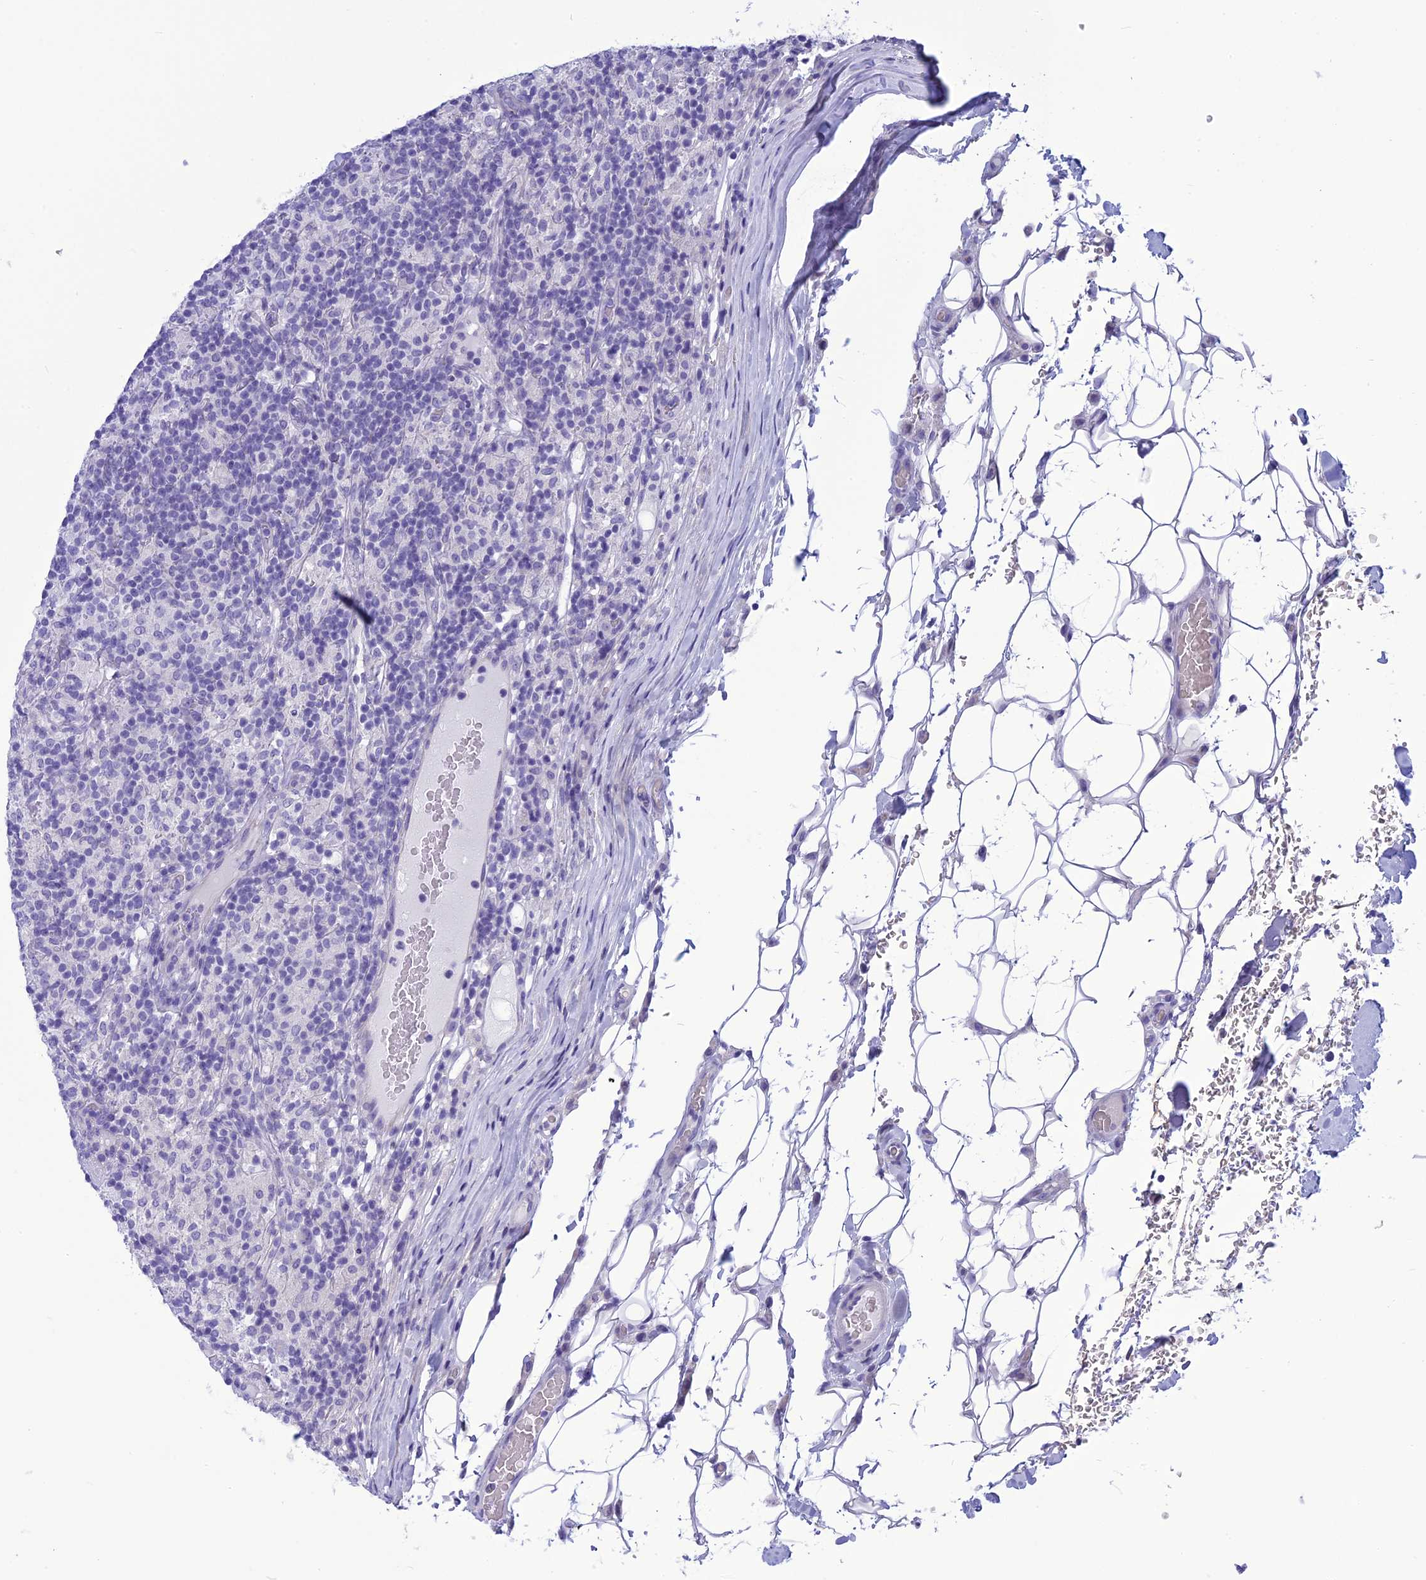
{"staining": {"intensity": "negative", "quantity": "none", "location": "none"}, "tissue": "lymphoma", "cell_type": "Tumor cells", "image_type": "cancer", "snomed": [{"axis": "morphology", "description": "Hodgkin's disease, NOS"}, {"axis": "topography", "description": "Lymph node"}], "caption": "Immunohistochemistry (IHC) photomicrograph of neoplastic tissue: lymphoma stained with DAB displays no significant protein staining in tumor cells.", "gene": "BBS2", "patient": {"sex": "male", "age": 70}}